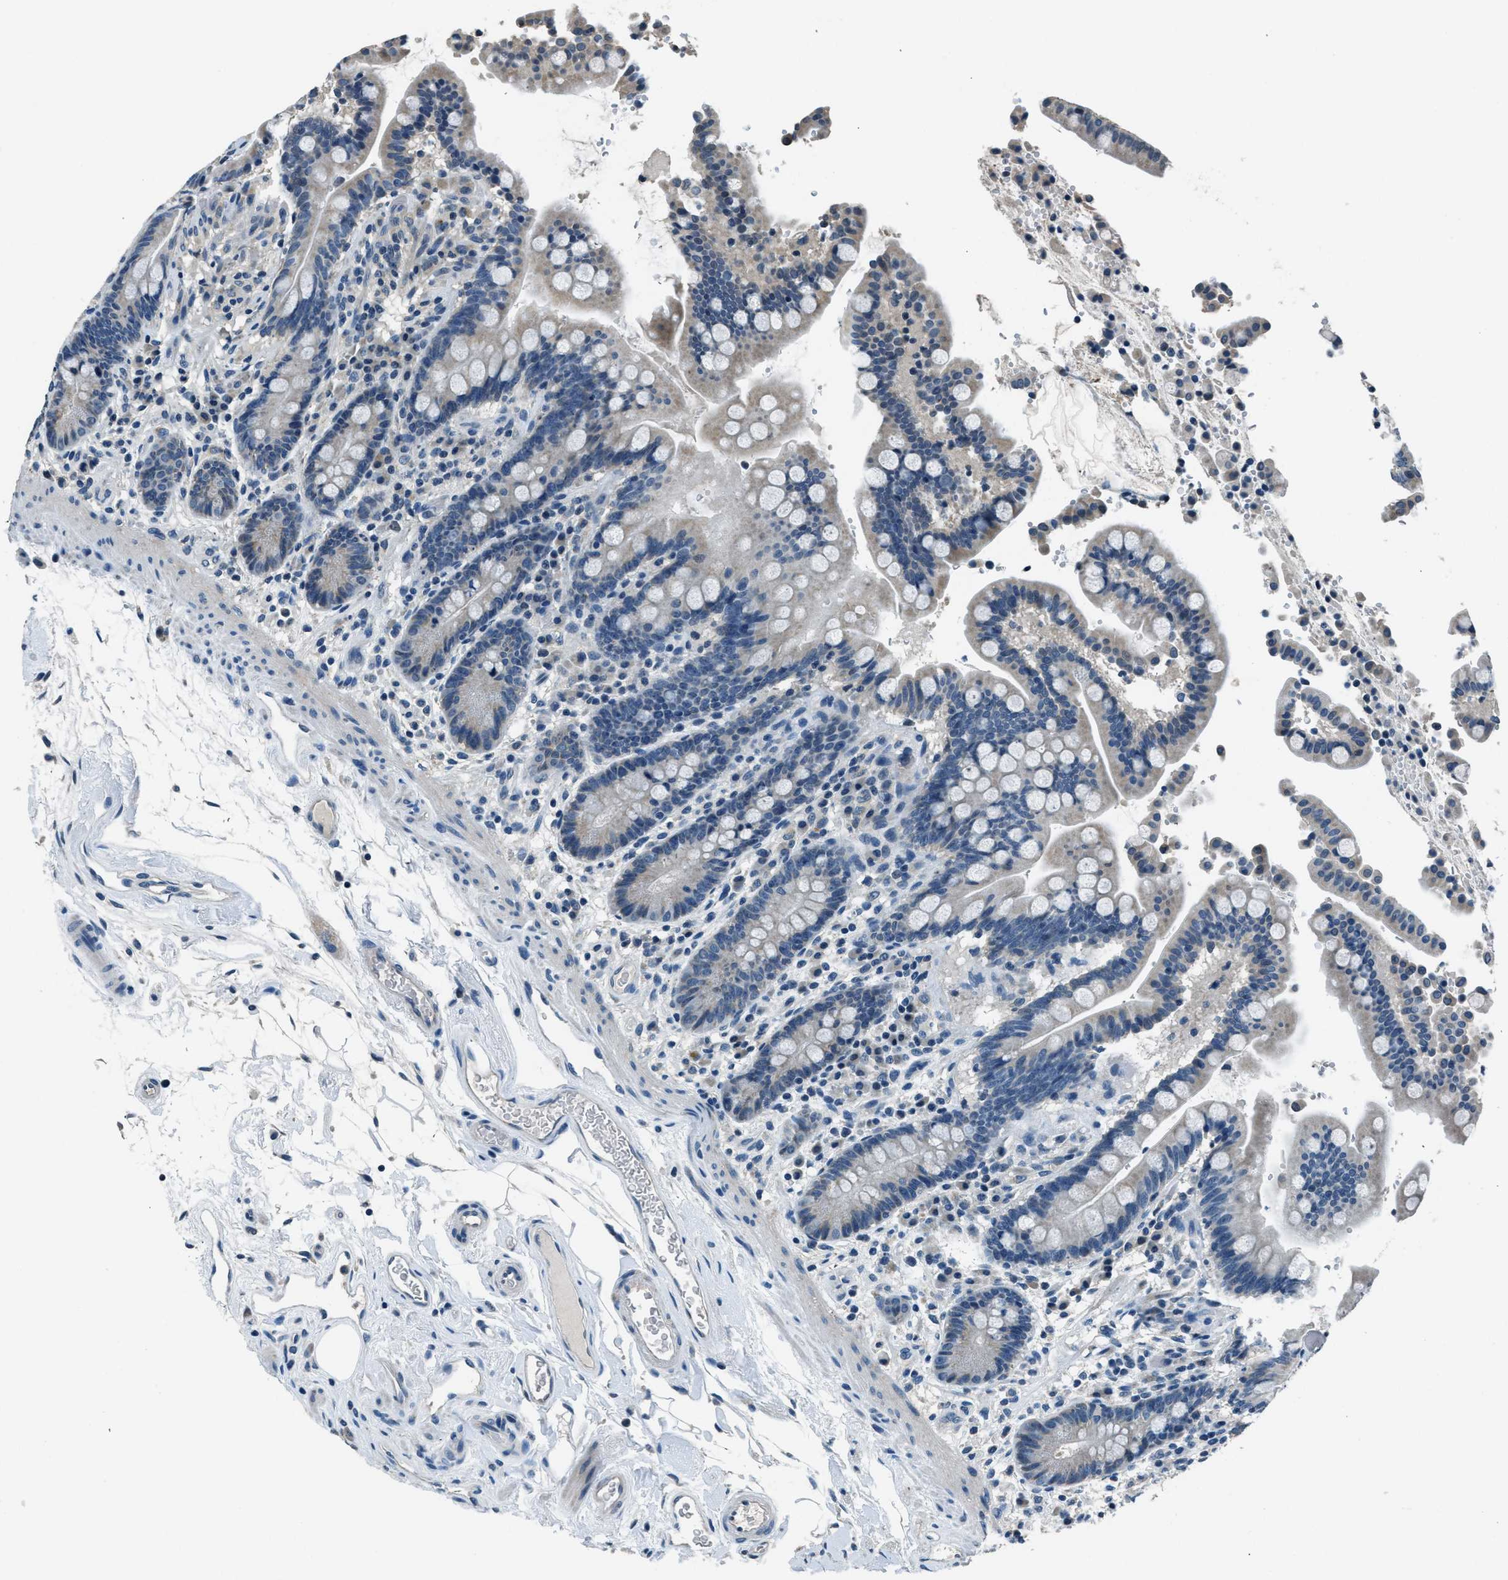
{"staining": {"intensity": "negative", "quantity": "none", "location": "none"}, "tissue": "colon", "cell_type": "Endothelial cells", "image_type": "normal", "snomed": [{"axis": "morphology", "description": "Normal tissue, NOS"}, {"axis": "topography", "description": "Colon"}], "caption": "Immunohistochemistry histopathology image of normal colon: colon stained with DAB (3,3'-diaminobenzidine) reveals no significant protein expression in endothelial cells.", "gene": "NME8", "patient": {"sex": "male", "age": 73}}